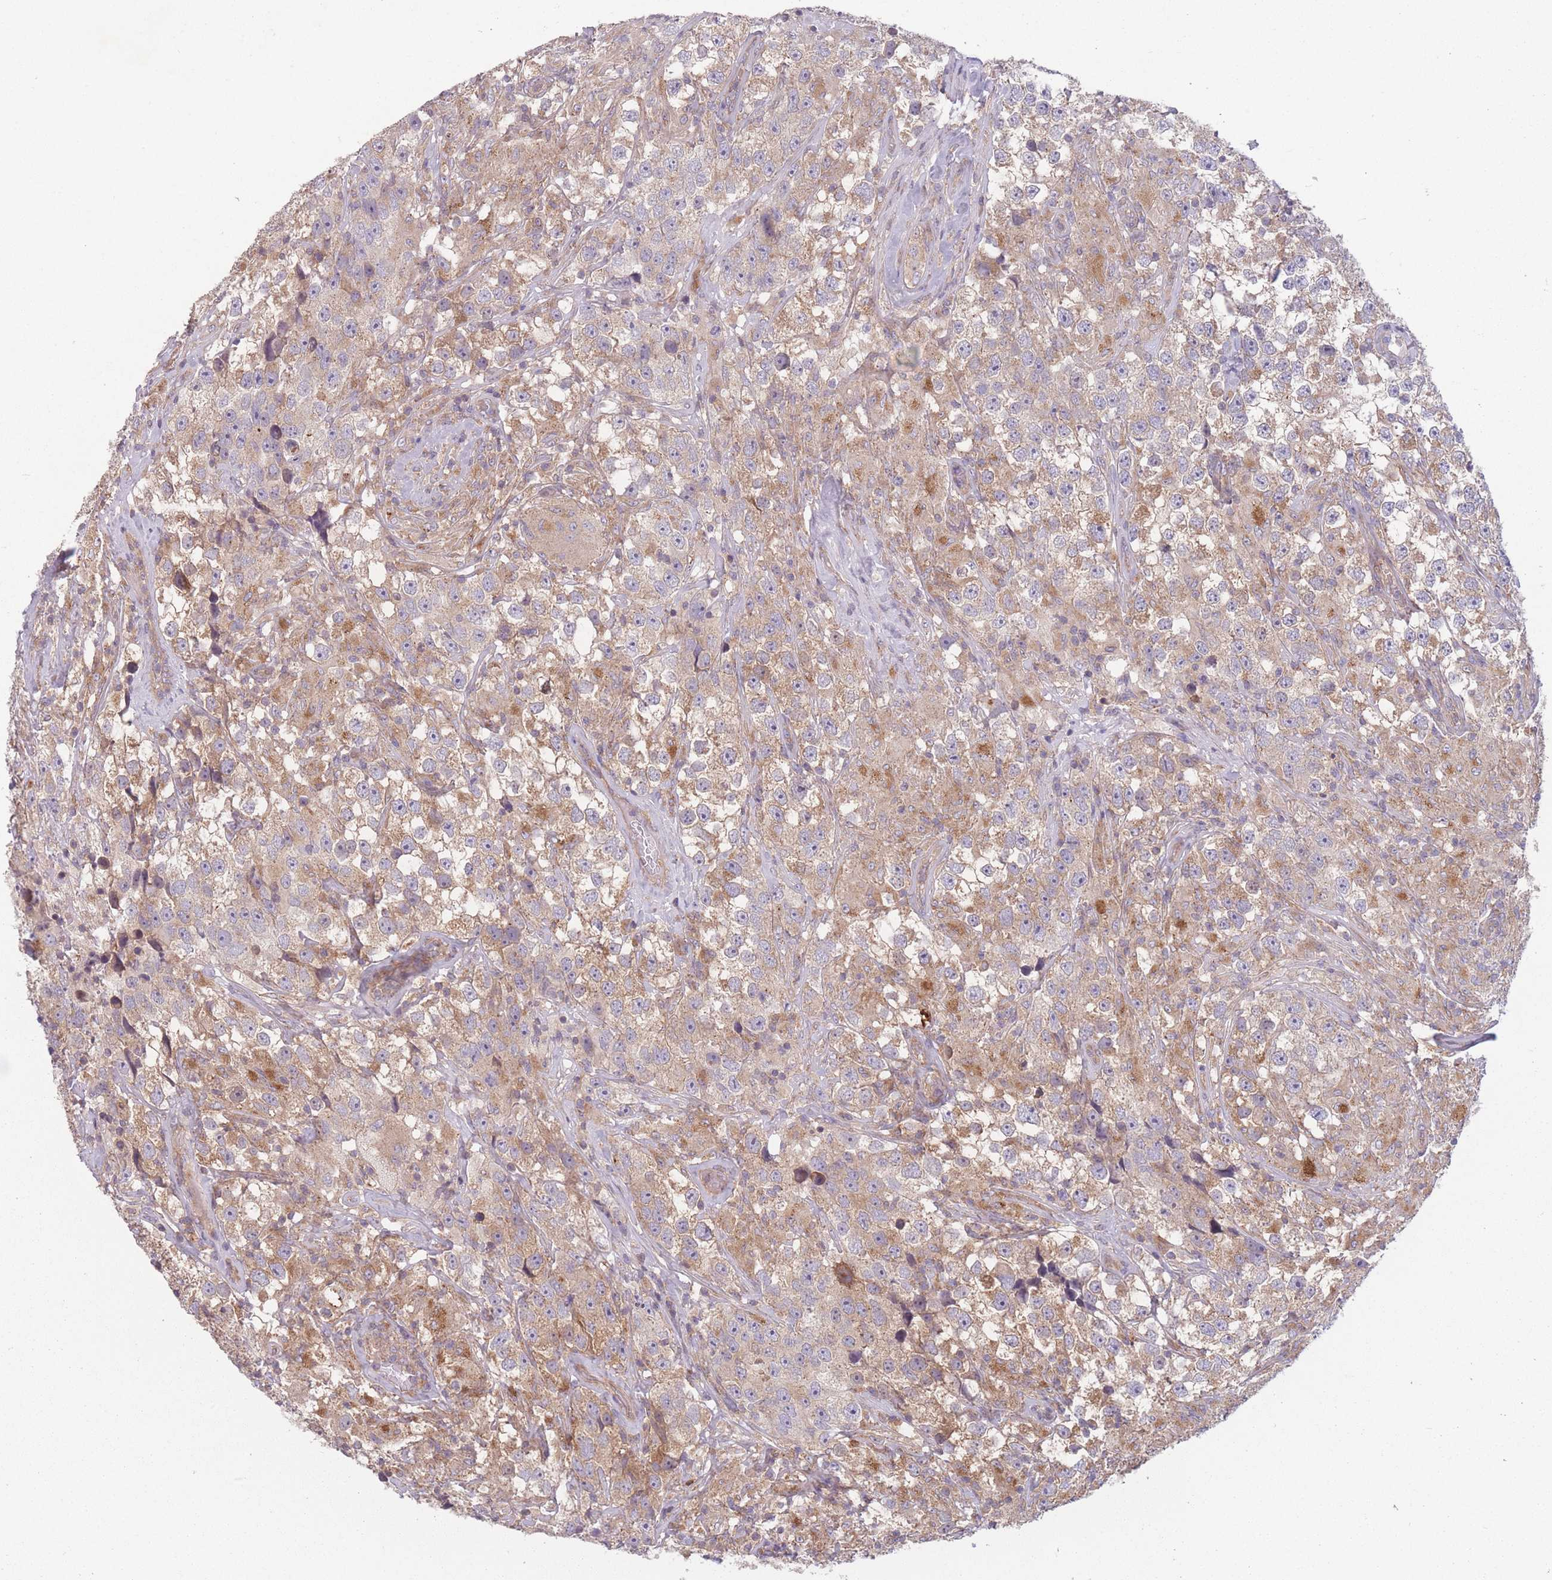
{"staining": {"intensity": "moderate", "quantity": "25%-75%", "location": "cytoplasmic/membranous"}, "tissue": "testis cancer", "cell_type": "Tumor cells", "image_type": "cancer", "snomed": [{"axis": "morphology", "description": "Seminoma, NOS"}, {"axis": "topography", "description": "Testis"}], "caption": "Protein staining of testis cancer (seminoma) tissue exhibits moderate cytoplasmic/membranous expression in about 25%-75% of tumor cells.", "gene": "WASHC2A", "patient": {"sex": "male", "age": 46}}